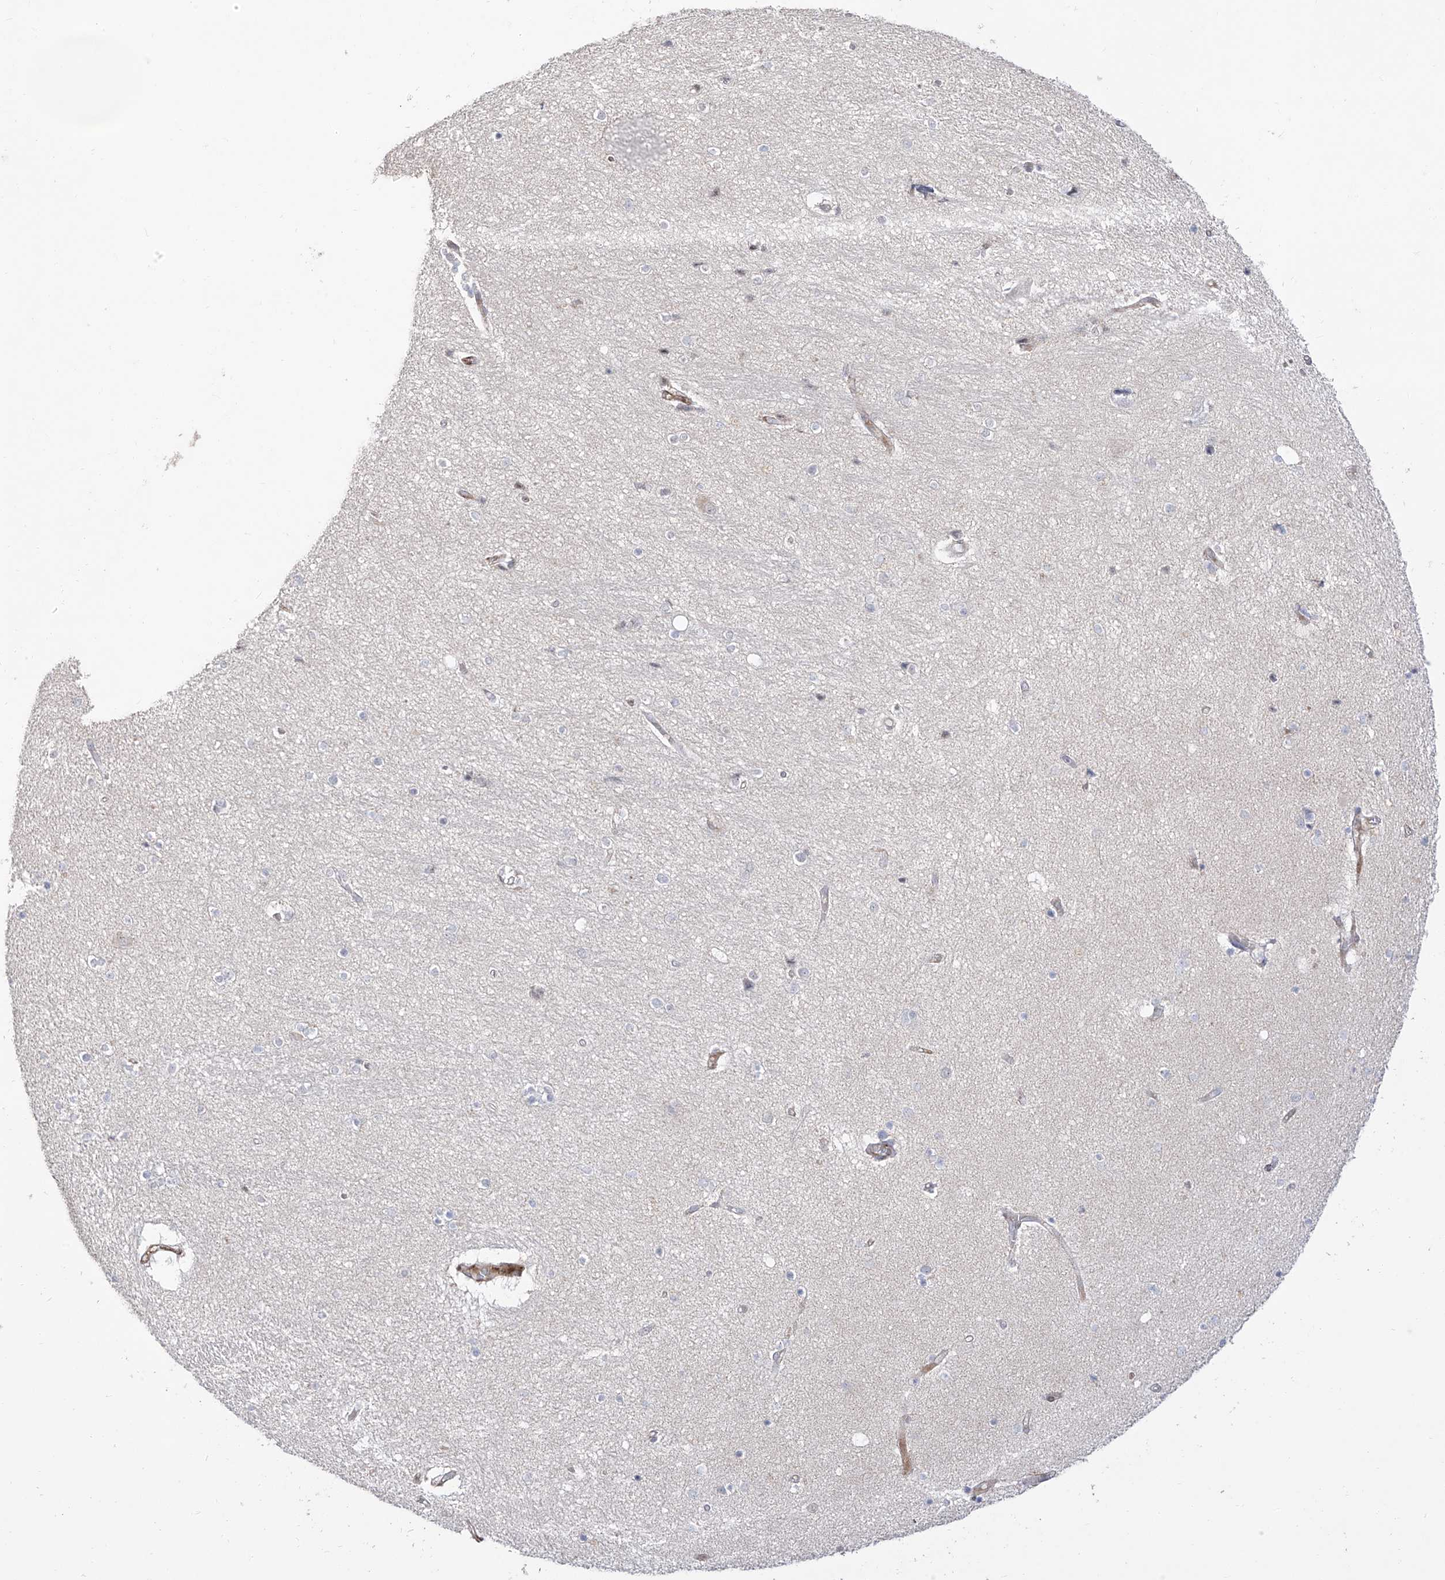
{"staining": {"intensity": "negative", "quantity": "none", "location": "none"}, "tissue": "hippocampus", "cell_type": "Glial cells", "image_type": "normal", "snomed": [{"axis": "morphology", "description": "Normal tissue, NOS"}, {"axis": "topography", "description": "Hippocampus"}], "caption": "The image shows no staining of glial cells in normal hippocampus. The staining was performed using DAB to visualize the protein expression in brown, while the nuclei were stained in blue with hematoxylin (Magnification: 20x).", "gene": "ZNF180", "patient": {"sex": "female", "age": 54}}